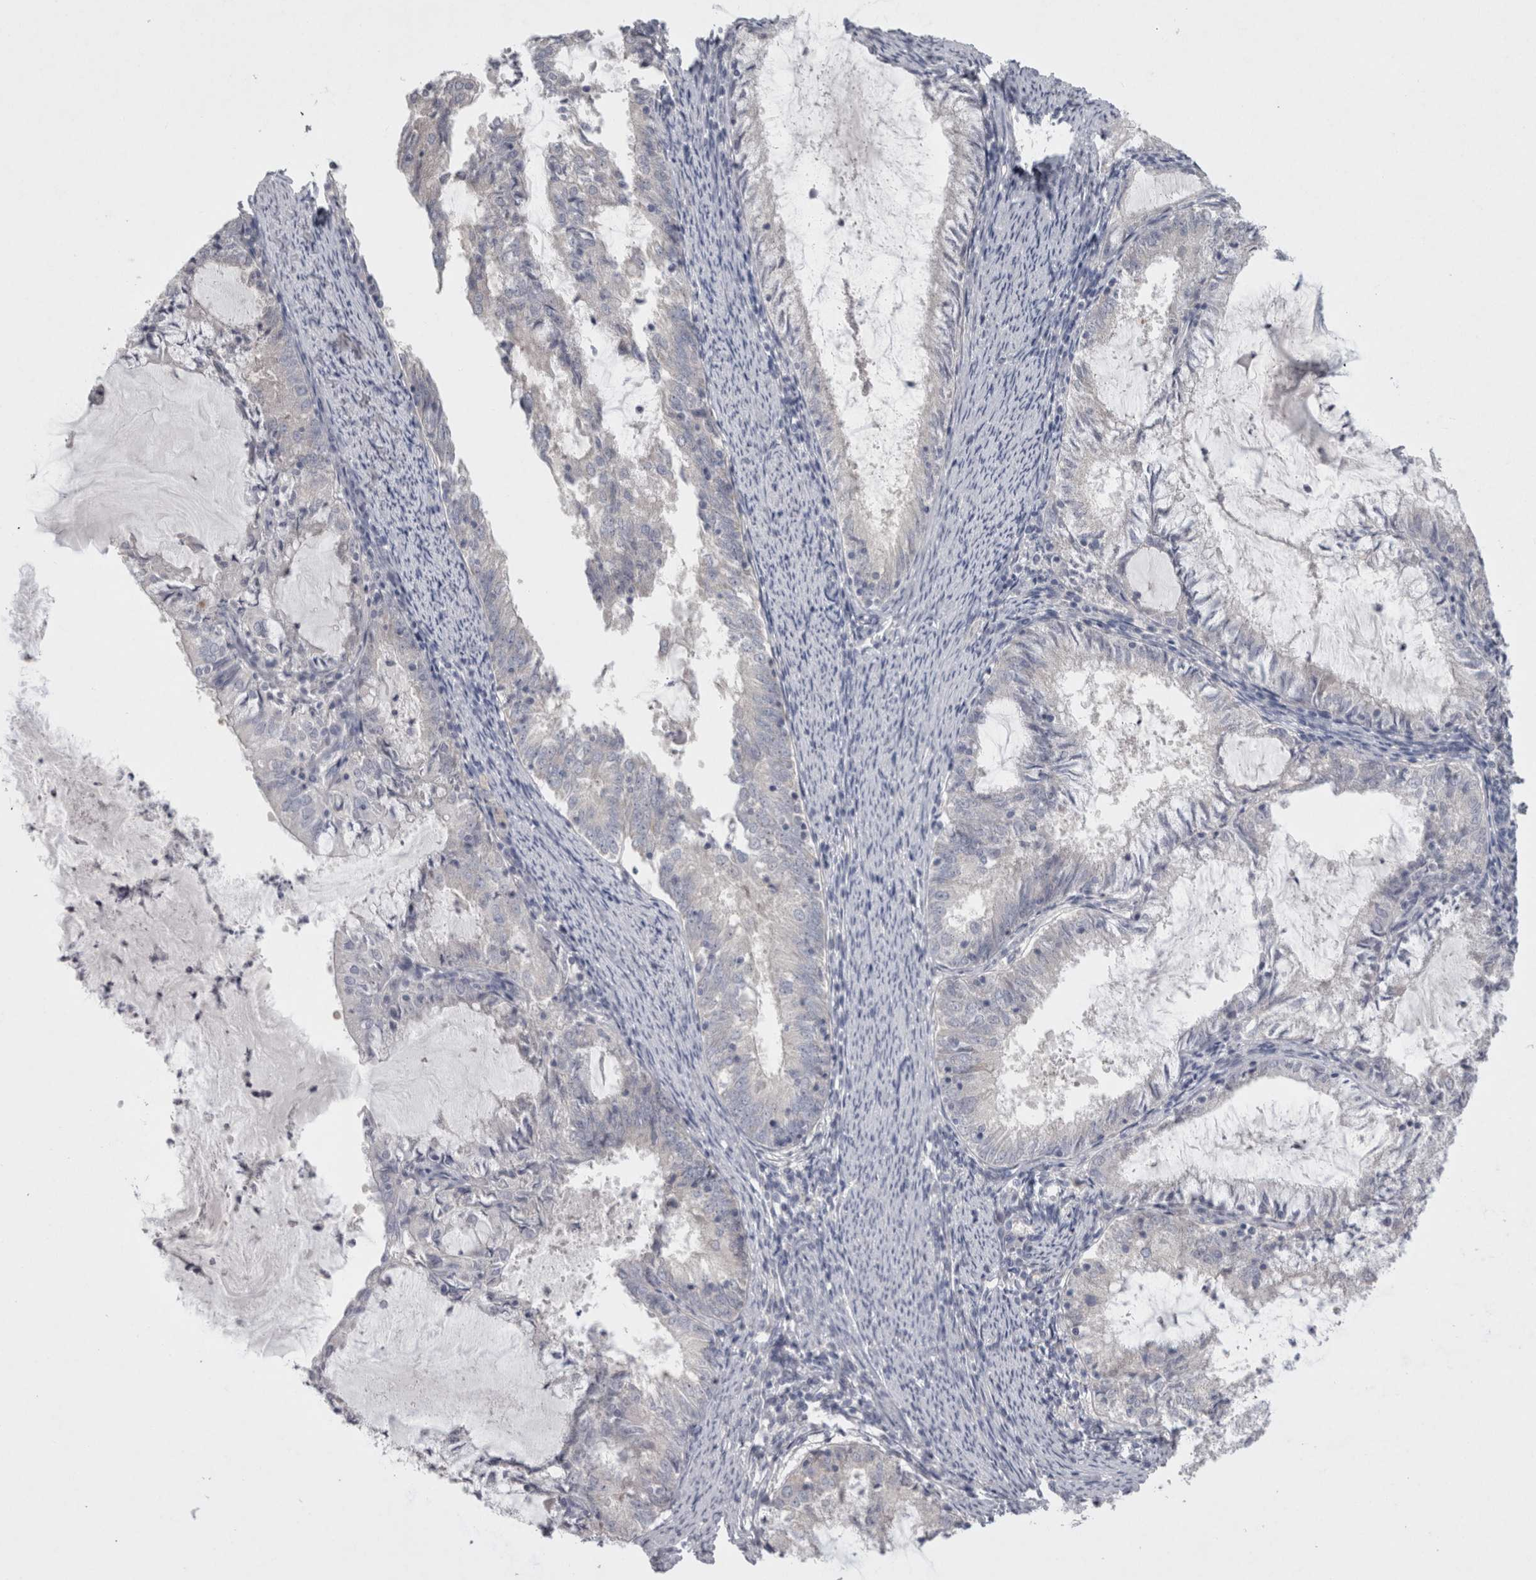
{"staining": {"intensity": "negative", "quantity": "none", "location": "none"}, "tissue": "endometrial cancer", "cell_type": "Tumor cells", "image_type": "cancer", "snomed": [{"axis": "morphology", "description": "Adenocarcinoma, NOS"}, {"axis": "topography", "description": "Endometrium"}], "caption": "IHC photomicrograph of neoplastic tissue: endometrial cancer (adenocarcinoma) stained with DAB reveals no significant protein positivity in tumor cells. (Stains: DAB IHC with hematoxylin counter stain, Microscopy: brightfield microscopy at high magnification).", "gene": "LRRC40", "patient": {"sex": "female", "age": 57}}